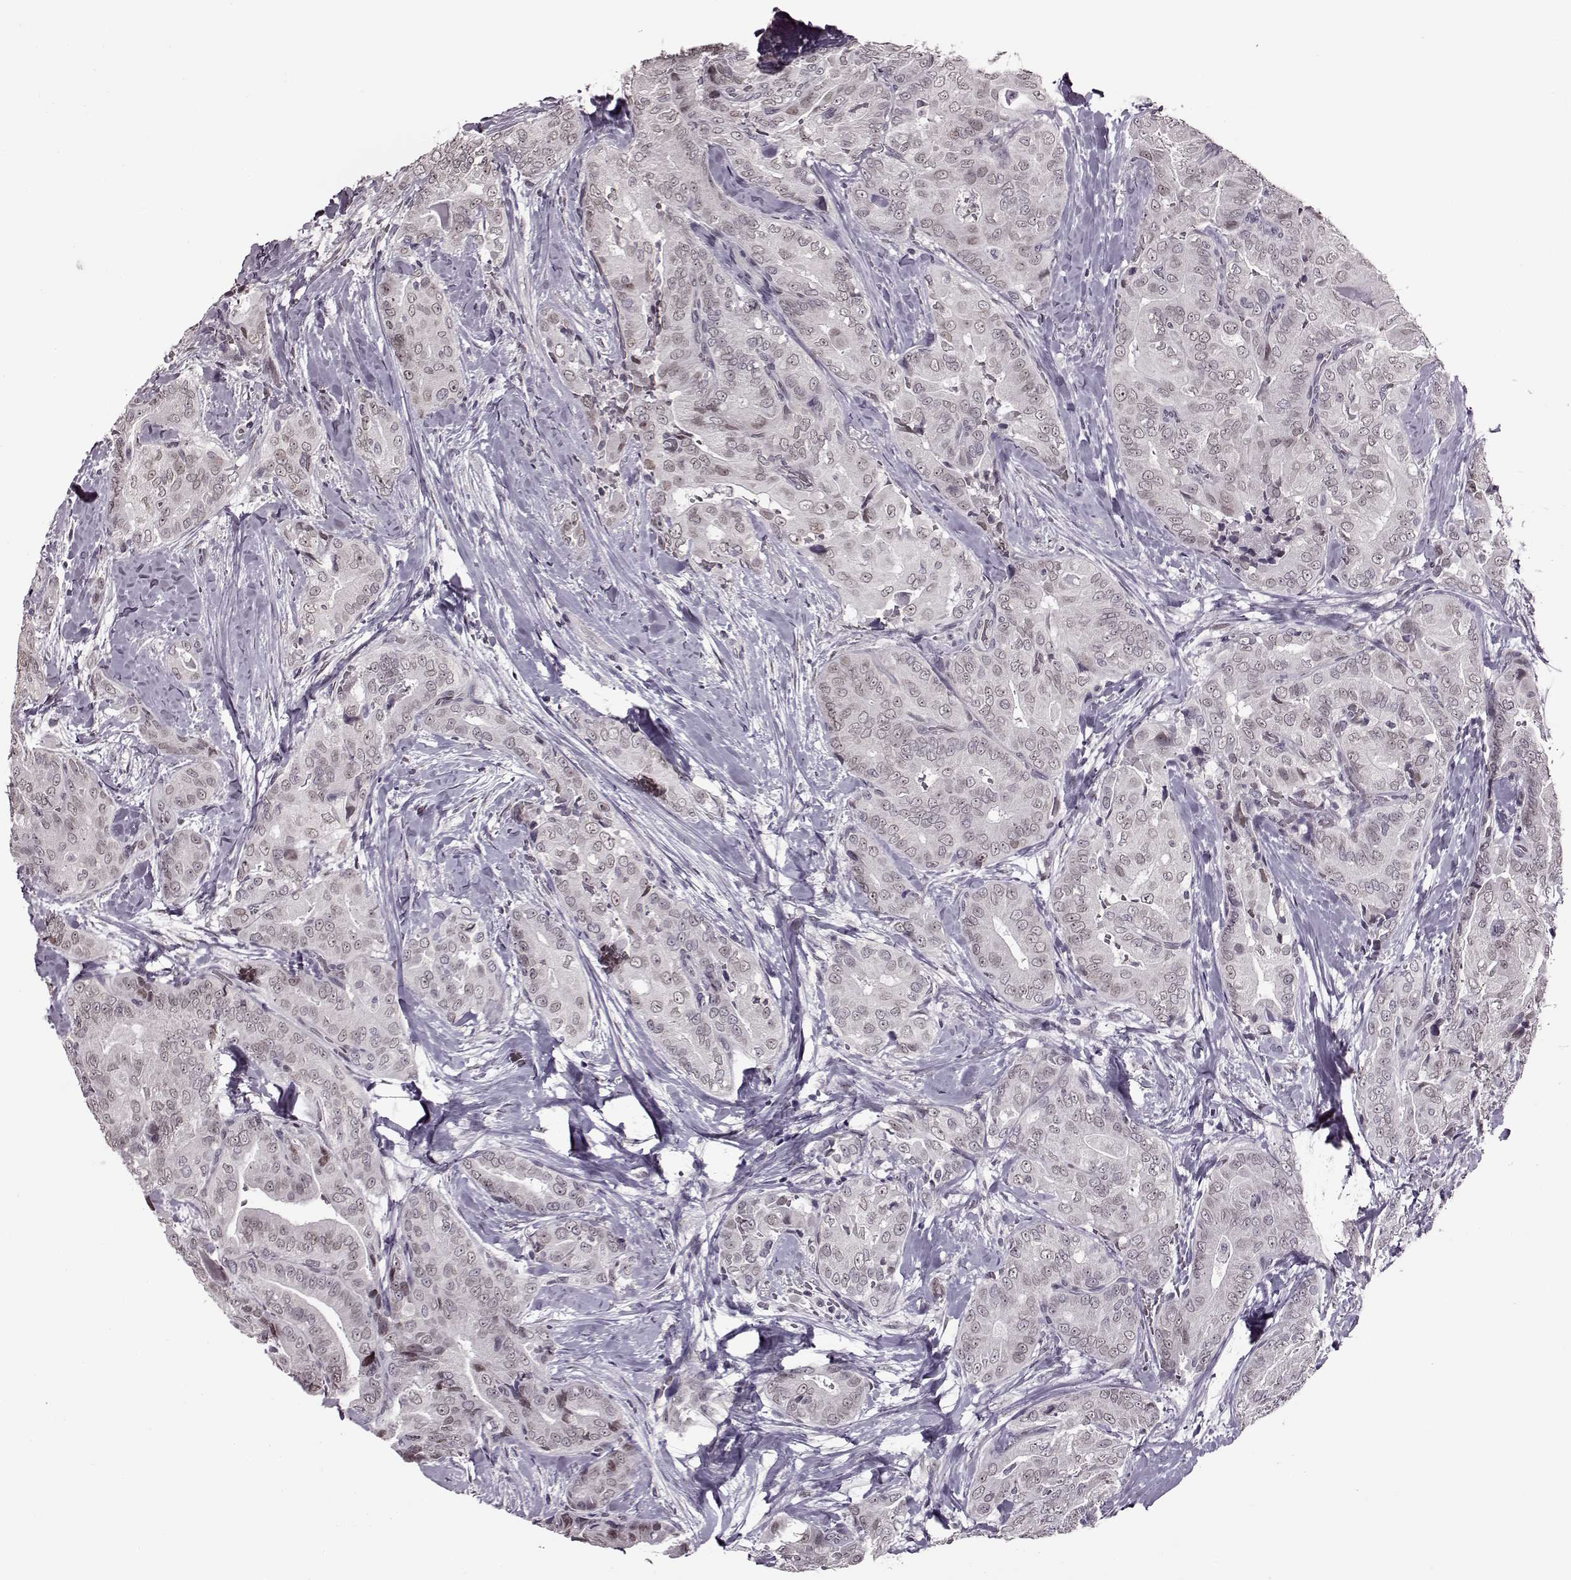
{"staining": {"intensity": "negative", "quantity": "none", "location": "none"}, "tissue": "thyroid cancer", "cell_type": "Tumor cells", "image_type": "cancer", "snomed": [{"axis": "morphology", "description": "Papillary adenocarcinoma, NOS"}, {"axis": "topography", "description": "Thyroid gland"}], "caption": "High power microscopy micrograph of an immunohistochemistry (IHC) image of thyroid papillary adenocarcinoma, revealing no significant positivity in tumor cells.", "gene": "STX1B", "patient": {"sex": "male", "age": 61}}